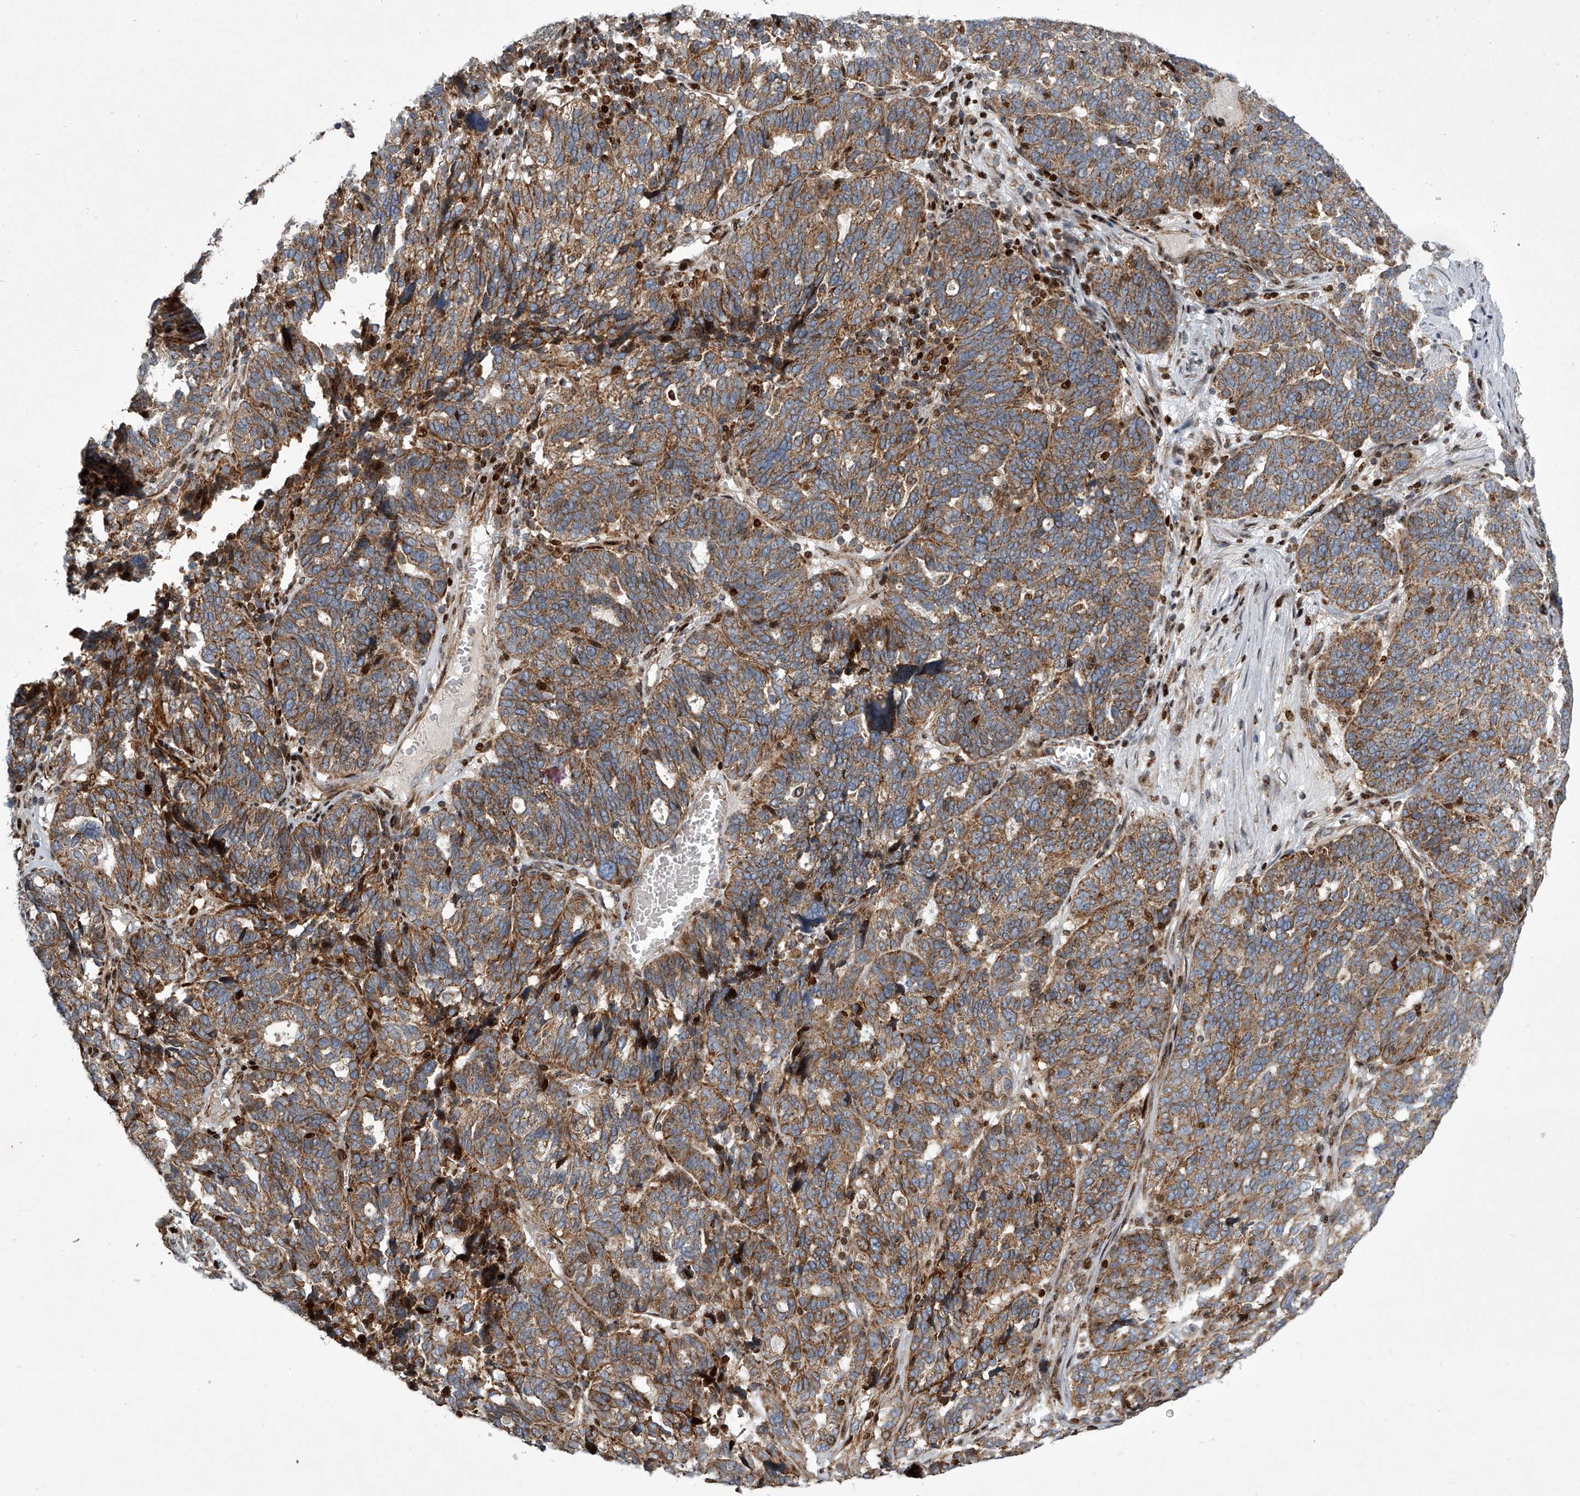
{"staining": {"intensity": "moderate", "quantity": ">75%", "location": "cytoplasmic/membranous"}, "tissue": "ovarian cancer", "cell_type": "Tumor cells", "image_type": "cancer", "snomed": [{"axis": "morphology", "description": "Cystadenocarcinoma, serous, NOS"}, {"axis": "topography", "description": "Ovary"}], "caption": "This micrograph shows IHC staining of human ovarian cancer (serous cystadenocarcinoma), with medium moderate cytoplasmic/membranous expression in about >75% of tumor cells.", "gene": "STRADA", "patient": {"sex": "female", "age": 59}}